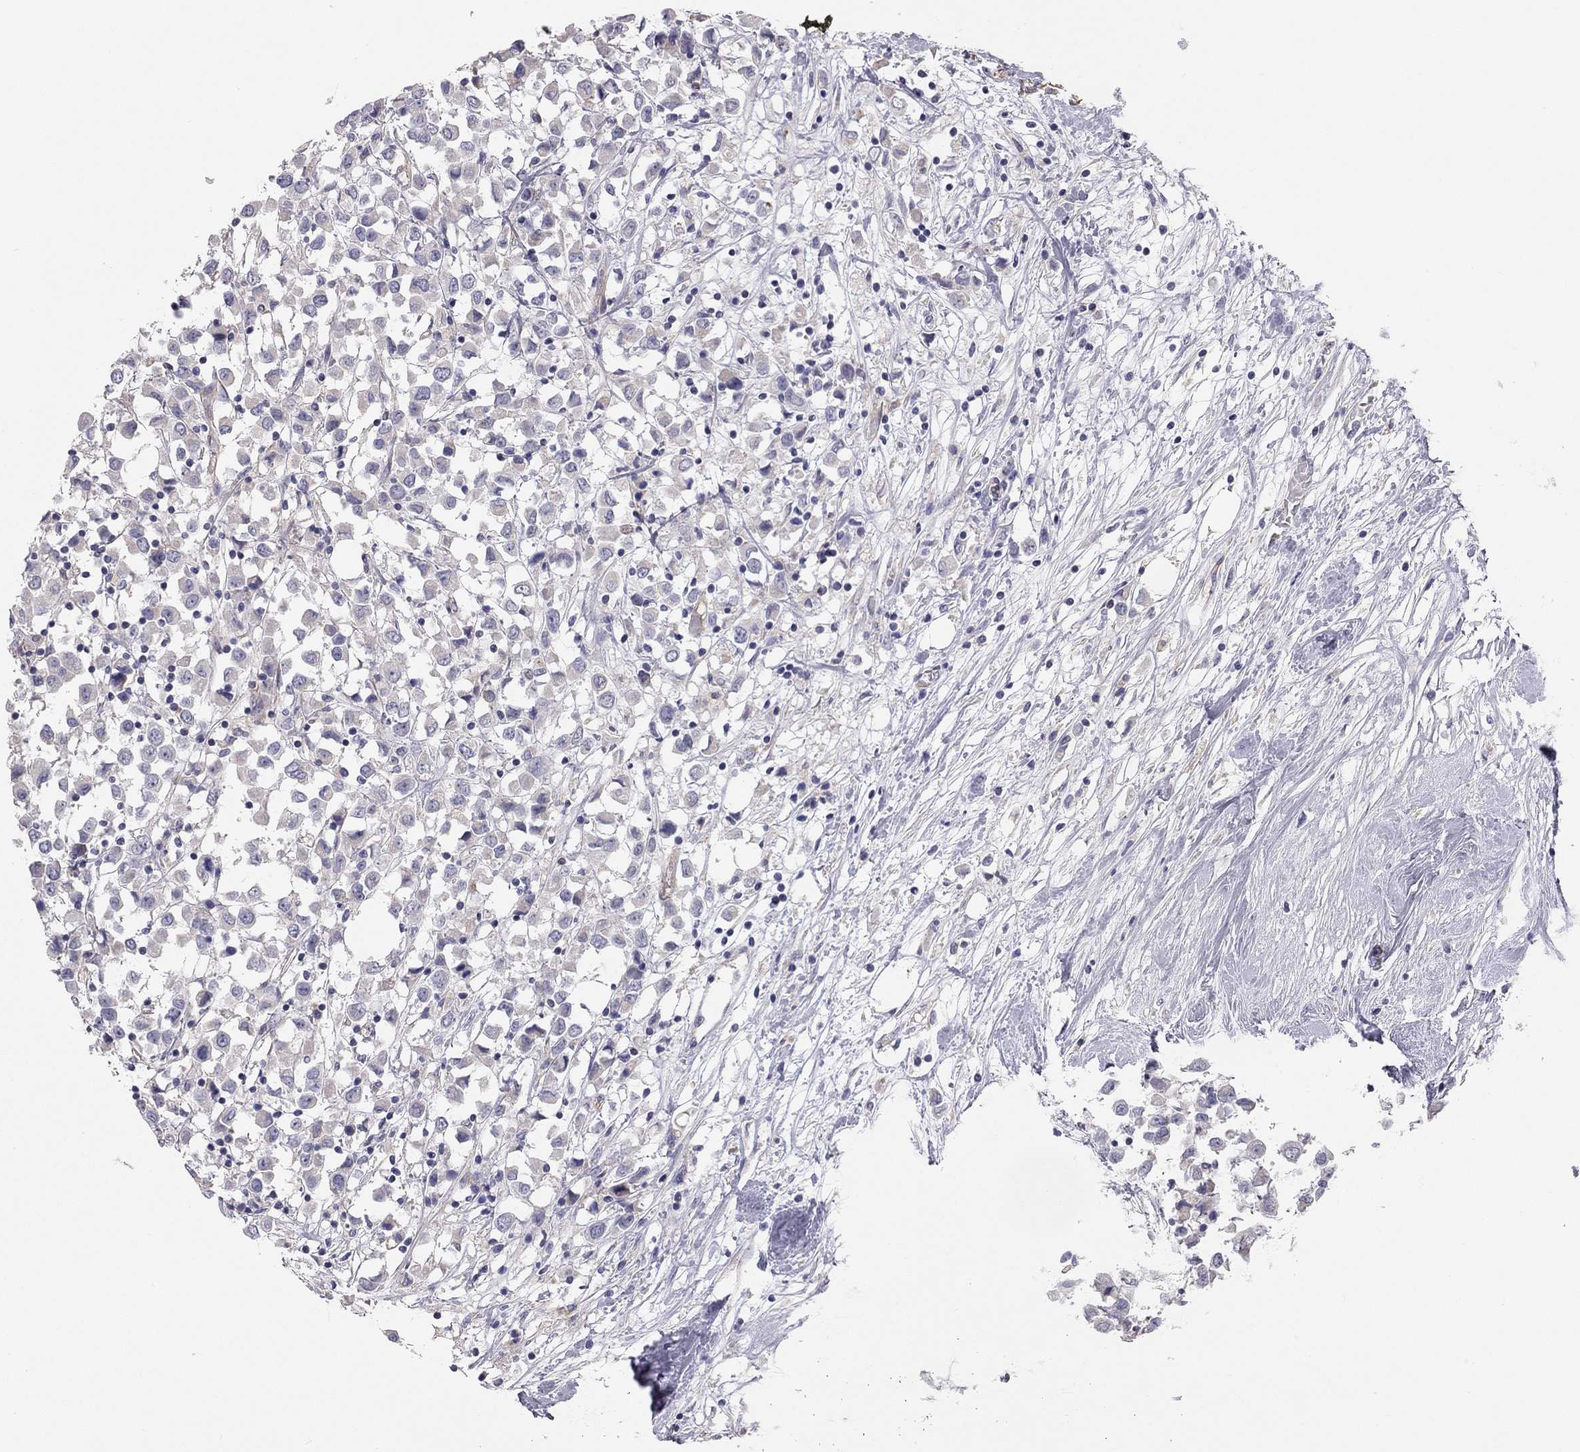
{"staining": {"intensity": "negative", "quantity": "none", "location": "none"}, "tissue": "breast cancer", "cell_type": "Tumor cells", "image_type": "cancer", "snomed": [{"axis": "morphology", "description": "Duct carcinoma"}, {"axis": "topography", "description": "Breast"}], "caption": "Breast invasive ductal carcinoma was stained to show a protein in brown. There is no significant positivity in tumor cells.", "gene": "GPRC5B", "patient": {"sex": "female", "age": 61}}